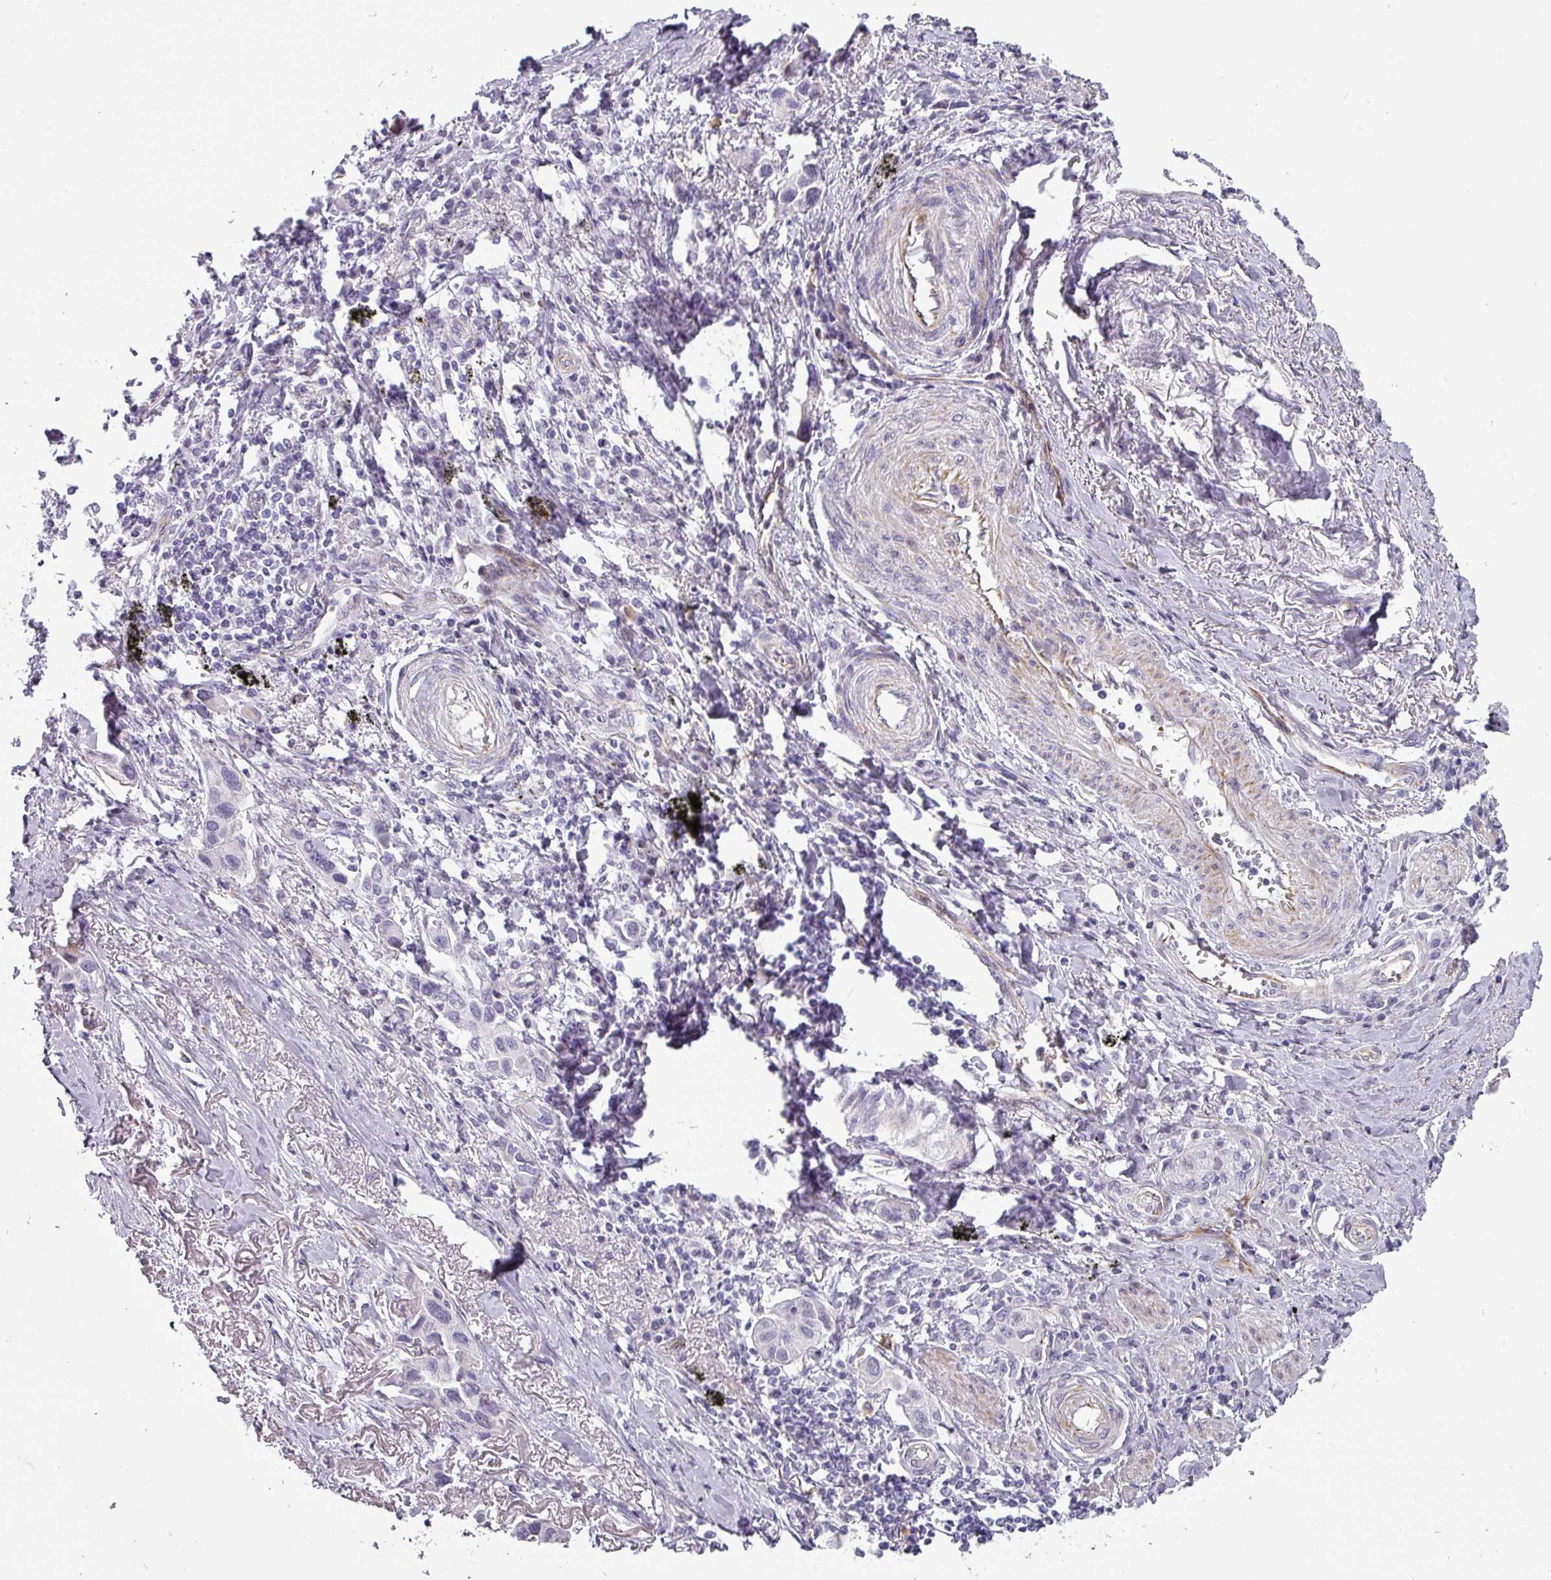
{"staining": {"intensity": "negative", "quantity": "none", "location": "none"}, "tissue": "lung cancer", "cell_type": "Tumor cells", "image_type": "cancer", "snomed": [{"axis": "morphology", "description": "Adenocarcinoma, NOS"}, {"axis": "topography", "description": "Lung"}], "caption": "The photomicrograph demonstrates no significant positivity in tumor cells of lung adenocarcinoma. (Immunohistochemistry, brightfield microscopy, high magnification).", "gene": "CHRDL1", "patient": {"sex": "female", "age": 76}}